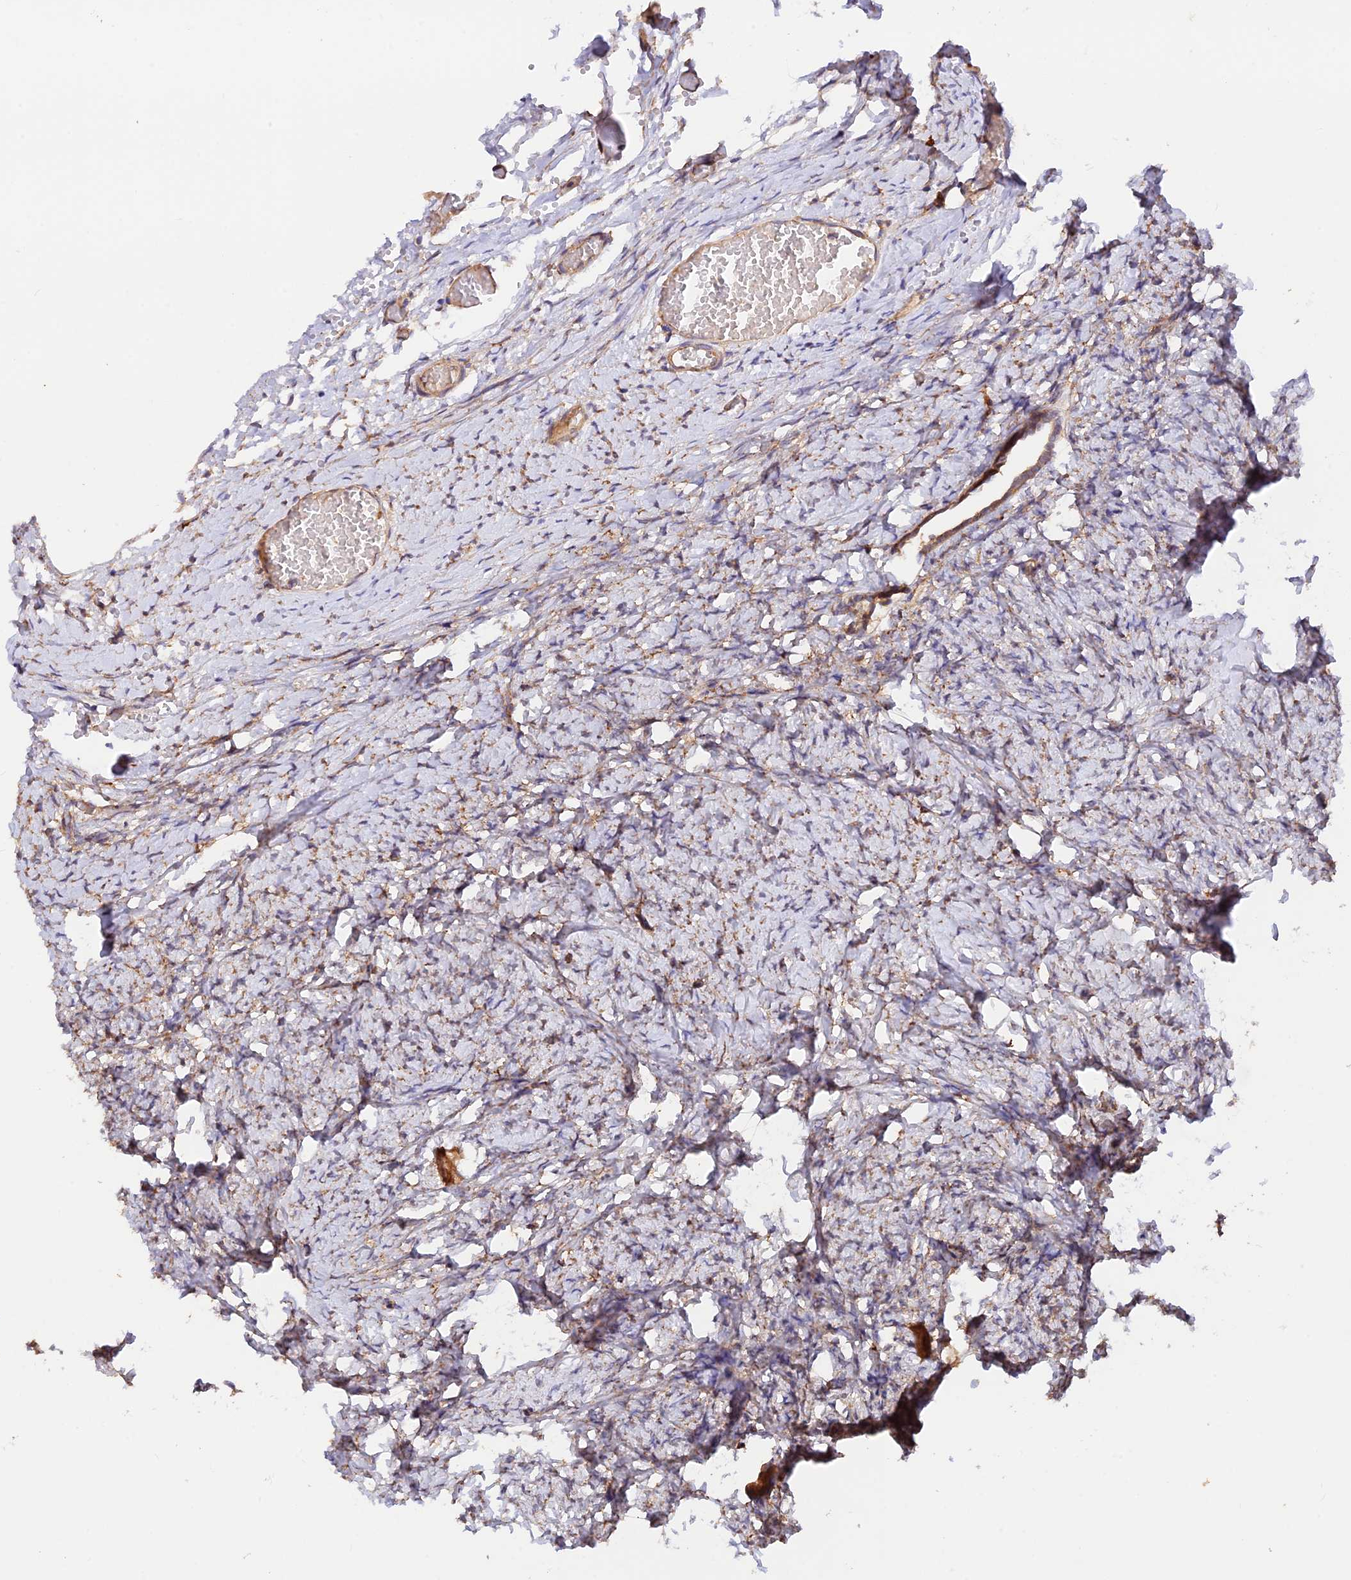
{"staining": {"intensity": "moderate", "quantity": ">75%", "location": "cytoplasmic/membranous"}, "tissue": "ovary", "cell_type": "Follicle cells", "image_type": "normal", "snomed": [{"axis": "morphology", "description": "Normal tissue, NOS"}, {"axis": "topography", "description": "Ovary"}], "caption": "Immunohistochemistry micrograph of benign ovary stained for a protein (brown), which demonstrates medium levels of moderate cytoplasmic/membranous expression in about >75% of follicle cells.", "gene": "RPL5", "patient": {"sex": "female", "age": 27}}